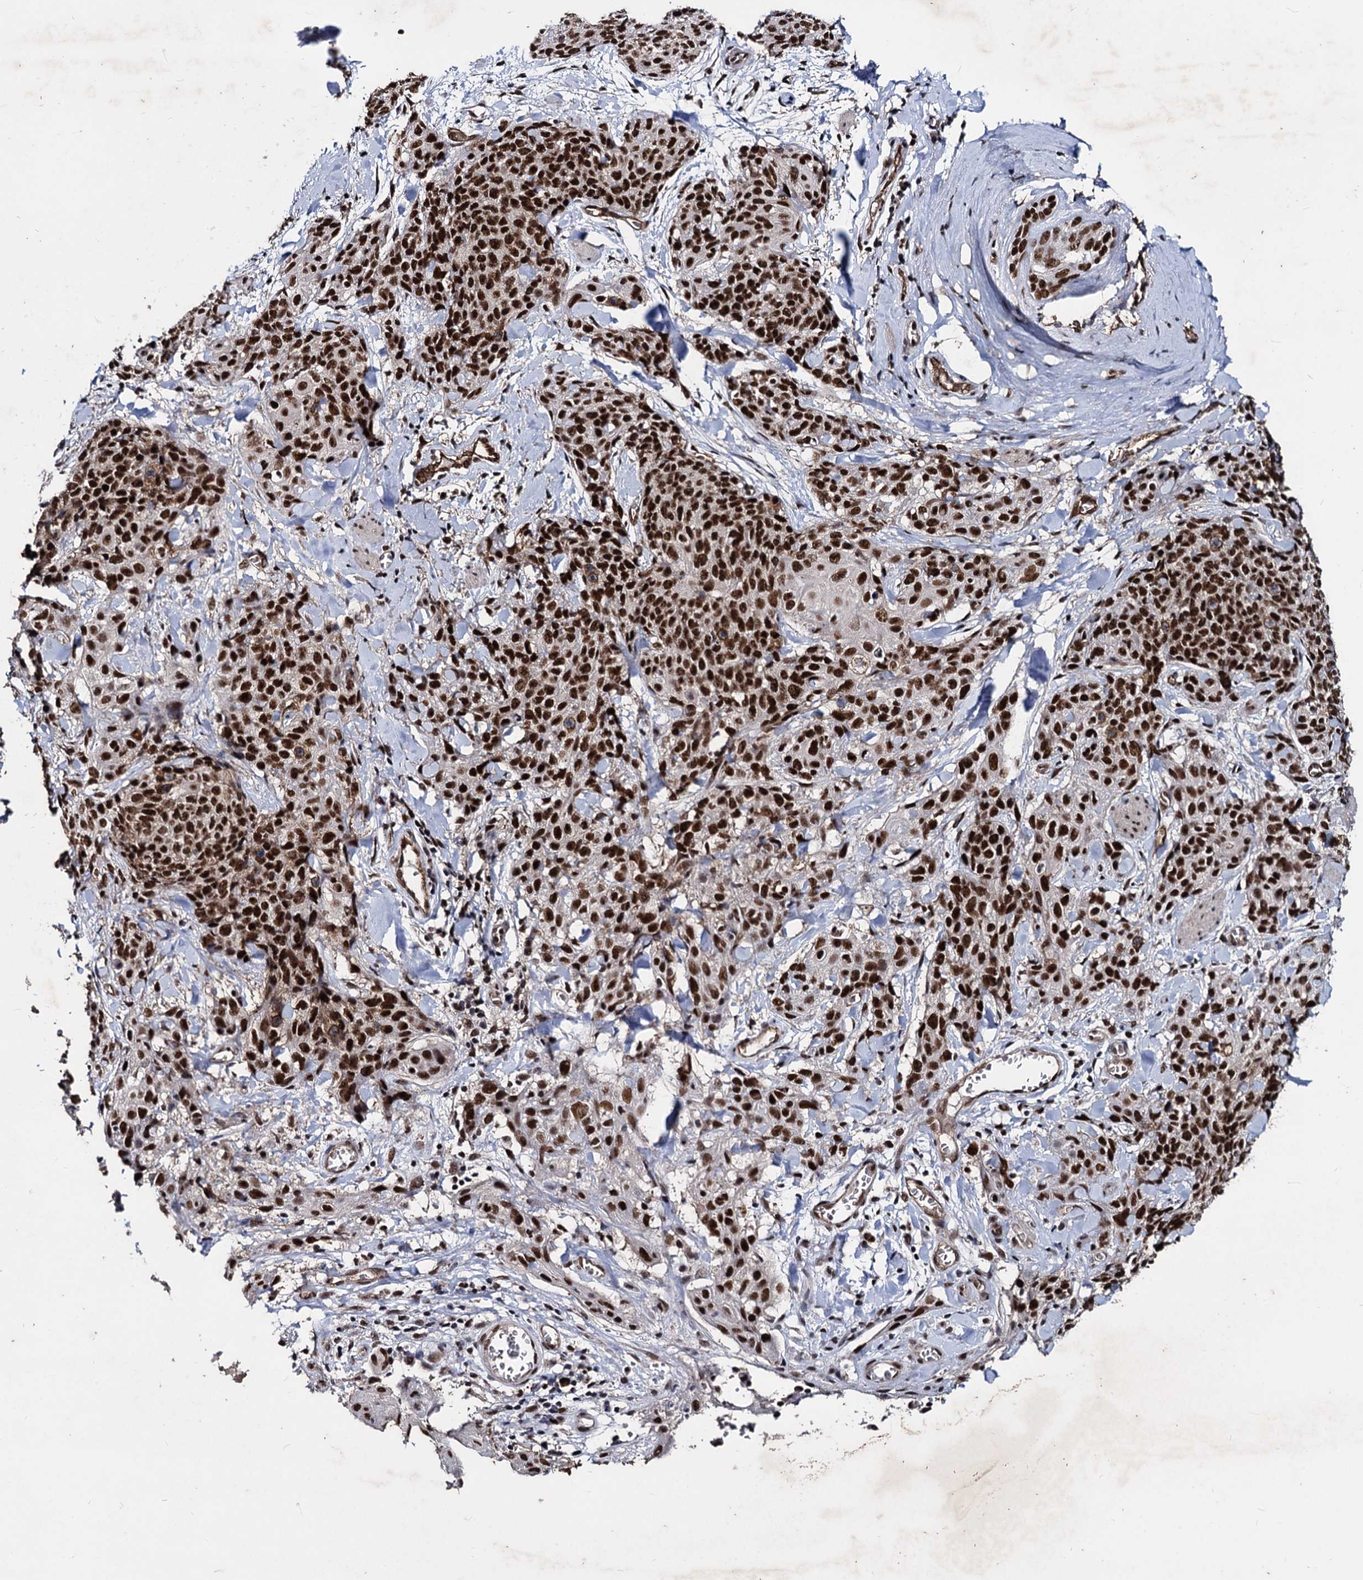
{"staining": {"intensity": "strong", "quantity": ">75%", "location": "nuclear"}, "tissue": "skin cancer", "cell_type": "Tumor cells", "image_type": "cancer", "snomed": [{"axis": "morphology", "description": "Squamous cell carcinoma, NOS"}, {"axis": "topography", "description": "Skin"}, {"axis": "topography", "description": "Vulva"}], "caption": "Strong nuclear protein positivity is identified in approximately >75% of tumor cells in skin cancer.", "gene": "GALNT11", "patient": {"sex": "female", "age": 85}}